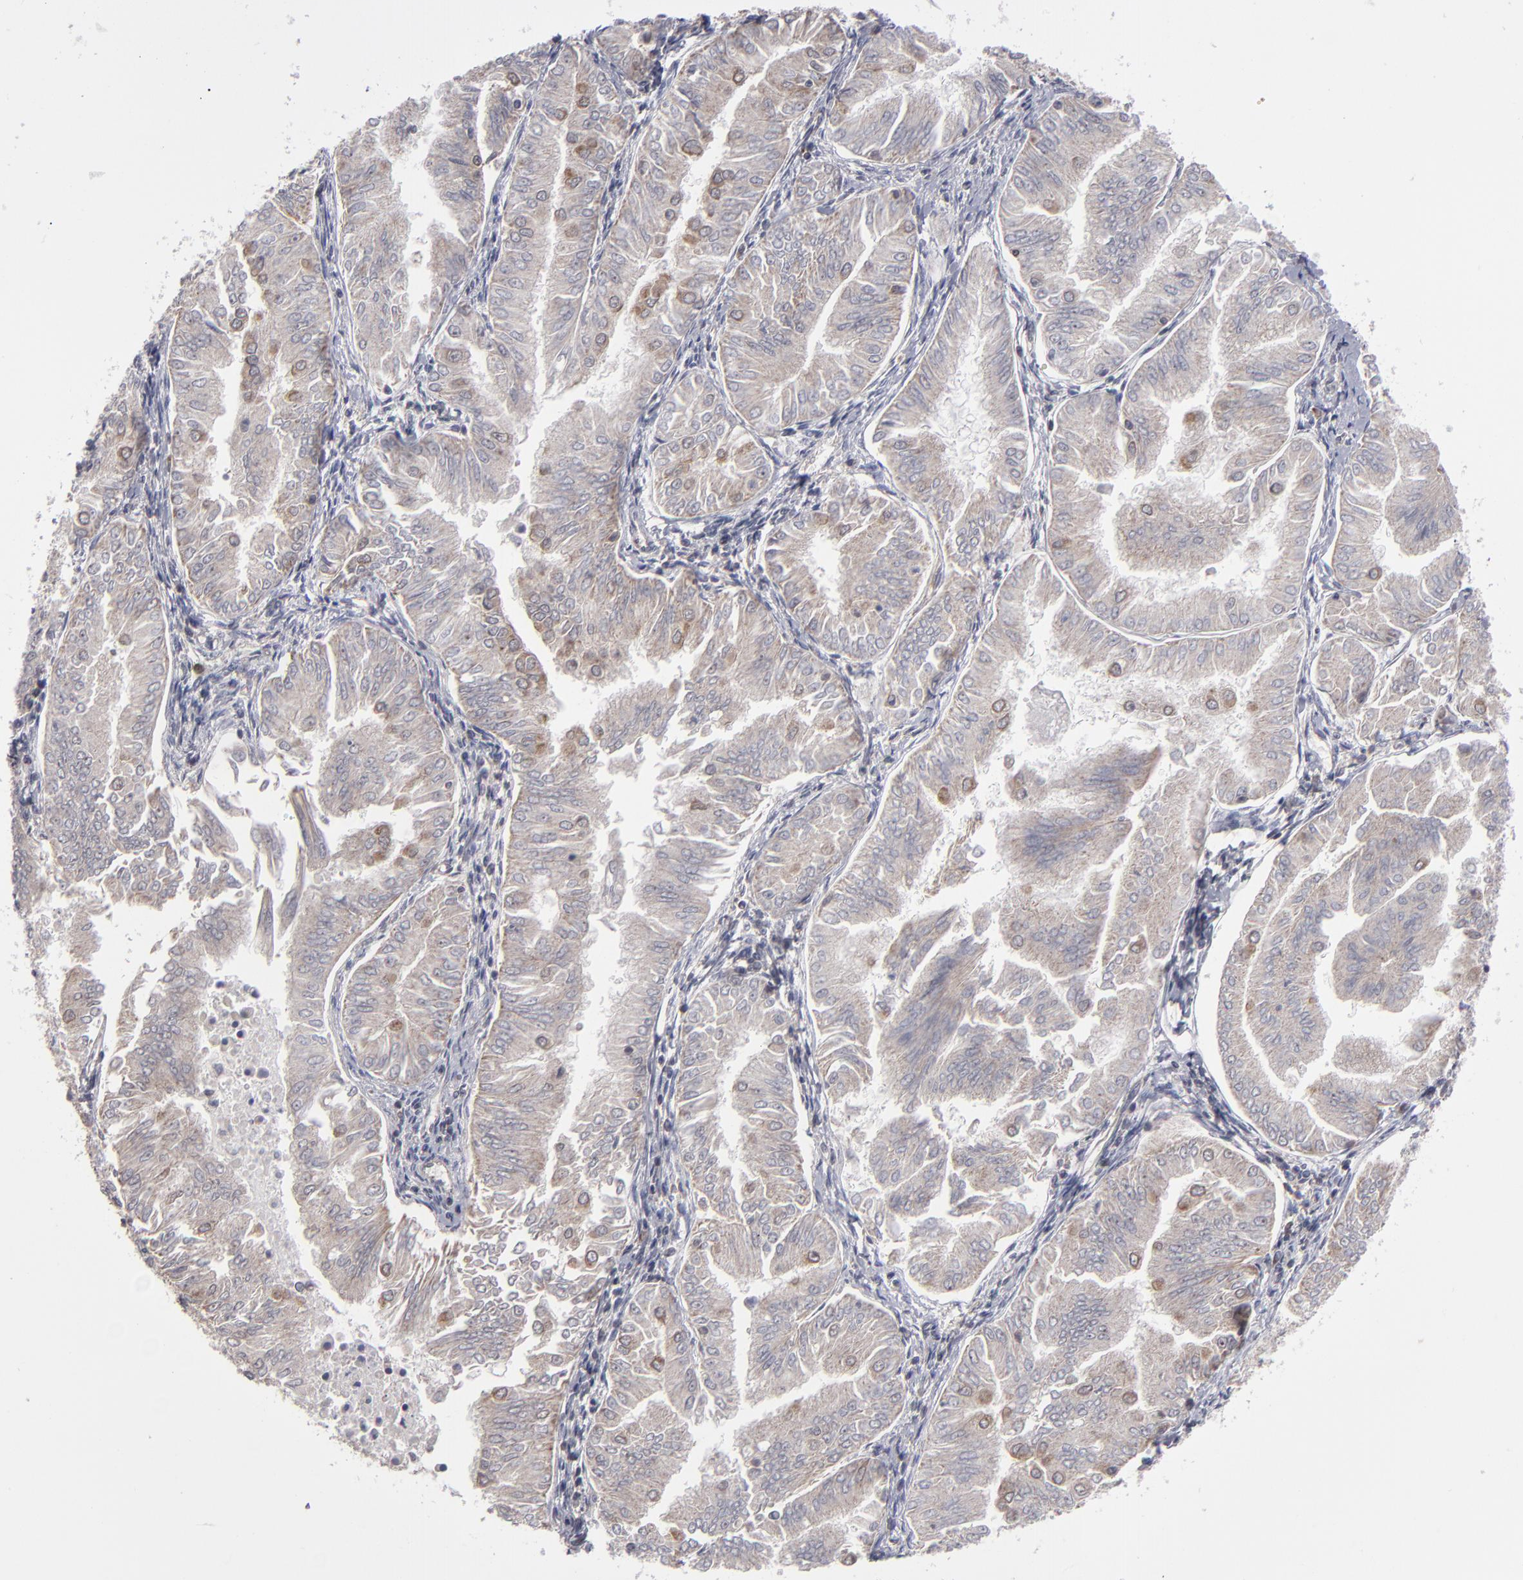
{"staining": {"intensity": "weak", "quantity": "25%-75%", "location": "cytoplasmic/membranous"}, "tissue": "endometrial cancer", "cell_type": "Tumor cells", "image_type": "cancer", "snomed": [{"axis": "morphology", "description": "Adenocarcinoma, NOS"}, {"axis": "topography", "description": "Endometrium"}], "caption": "Immunohistochemistry (DAB) staining of adenocarcinoma (endometrial) demonstrates weak cytoplasmic/membranous protein positivity in approximately 25%-75% of tumor cells.", "gene": "GLCCI1", "patient": {"sex": "female", "age": 53}}